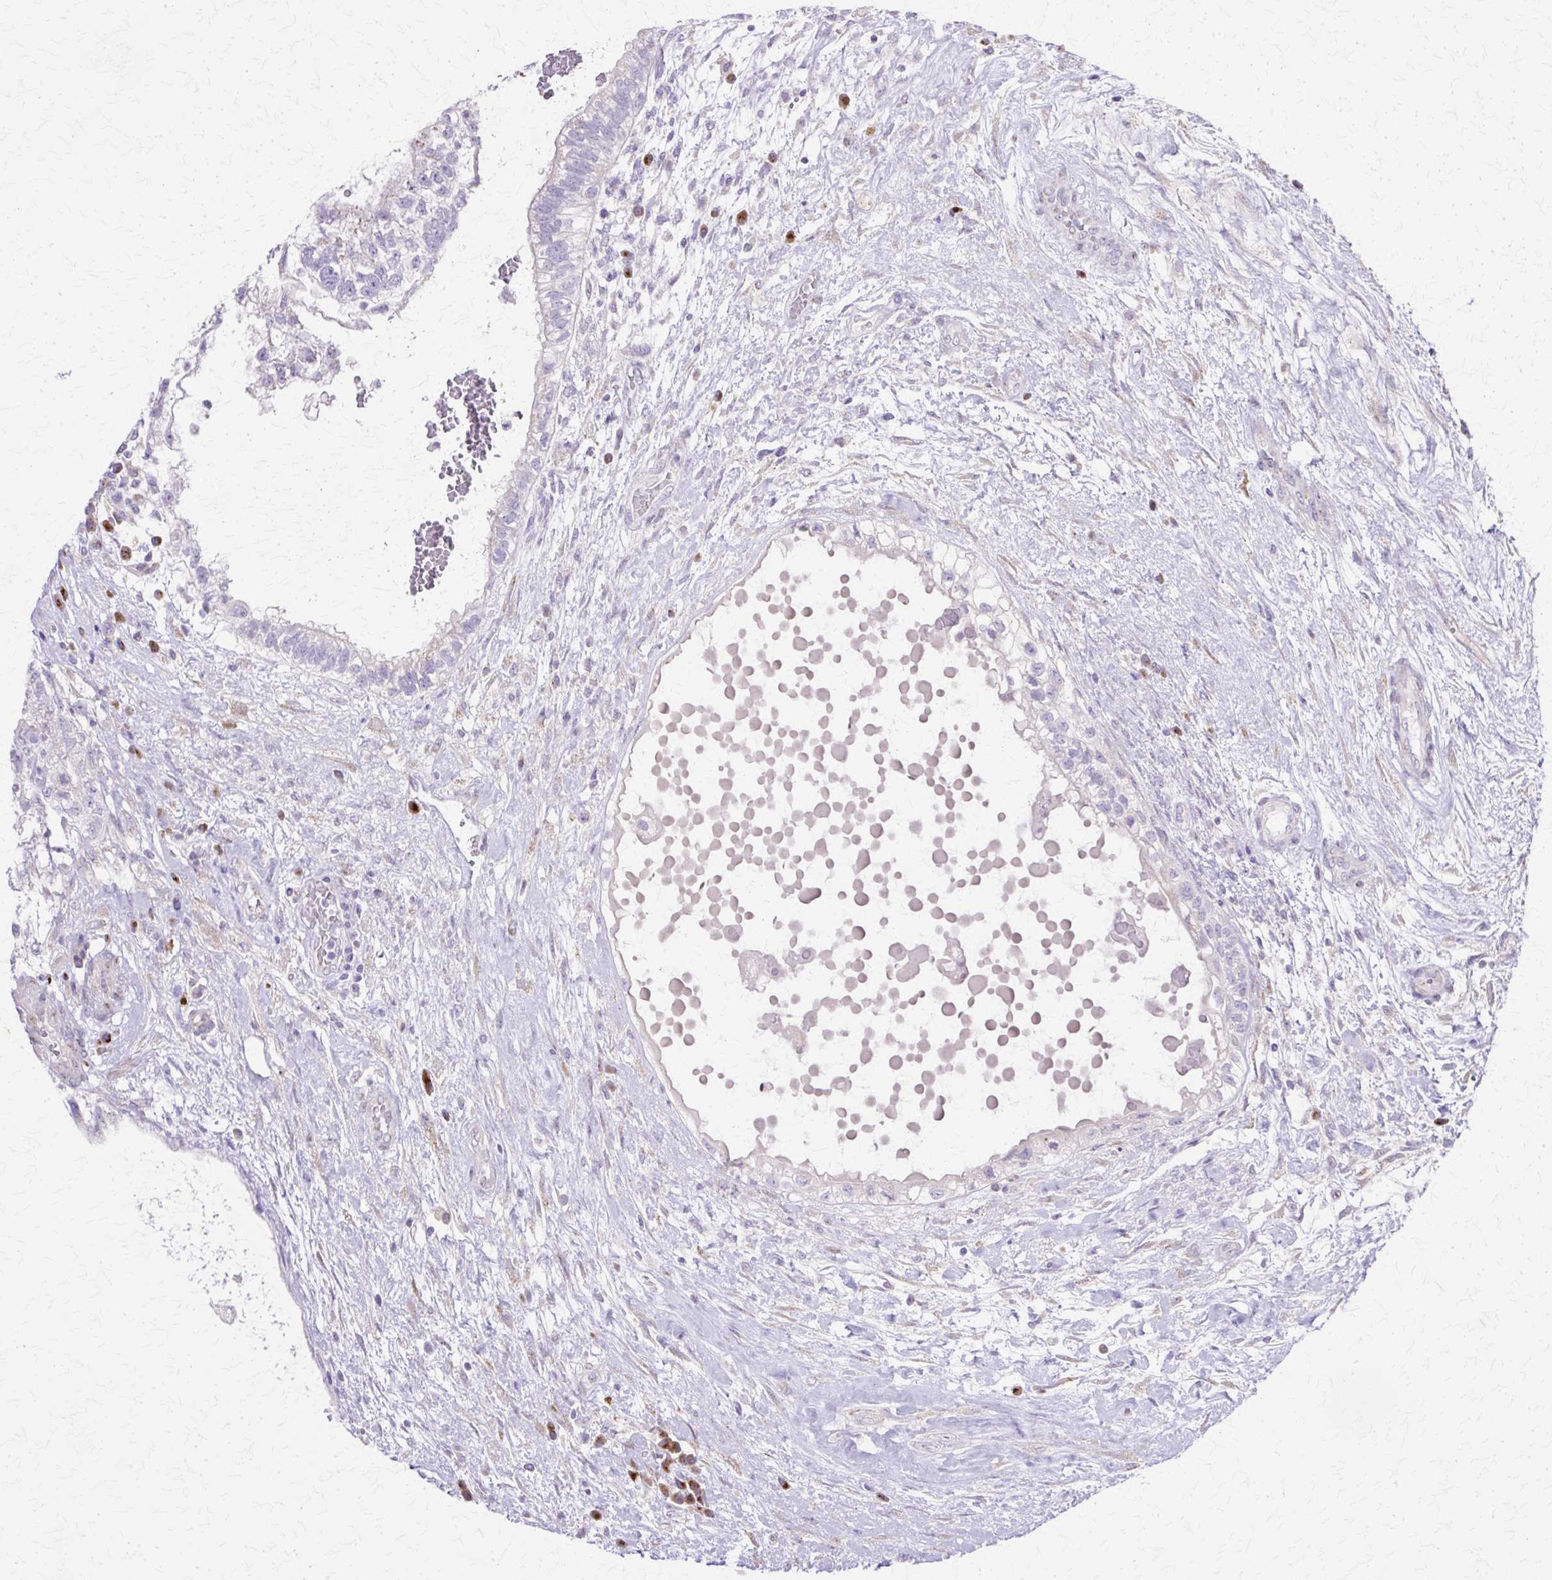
{"staining": {"intensity": "negative", "quantity": "none", "location": "none"}, "tissue": "testis cancer", "cell_type": "Tumor cells", "image_type": "cancer", "snomed": [{"axis": "morphology", "description": "Normal tissue, NOS"}, {"axis": "morphology", "description": "Carcinoma, Embryonal, NOS"}, {"axis": "topography", "description": "Testis"}], "caption": "IHC image of neoplastic tissue: testis cancer stained with DAB (3,3'-diaminobenzidine) demonstrates no significant protein expression in tumor cells.", "gene": "TBC1D3G", "patient": {"sex": "male", "age": 32}}